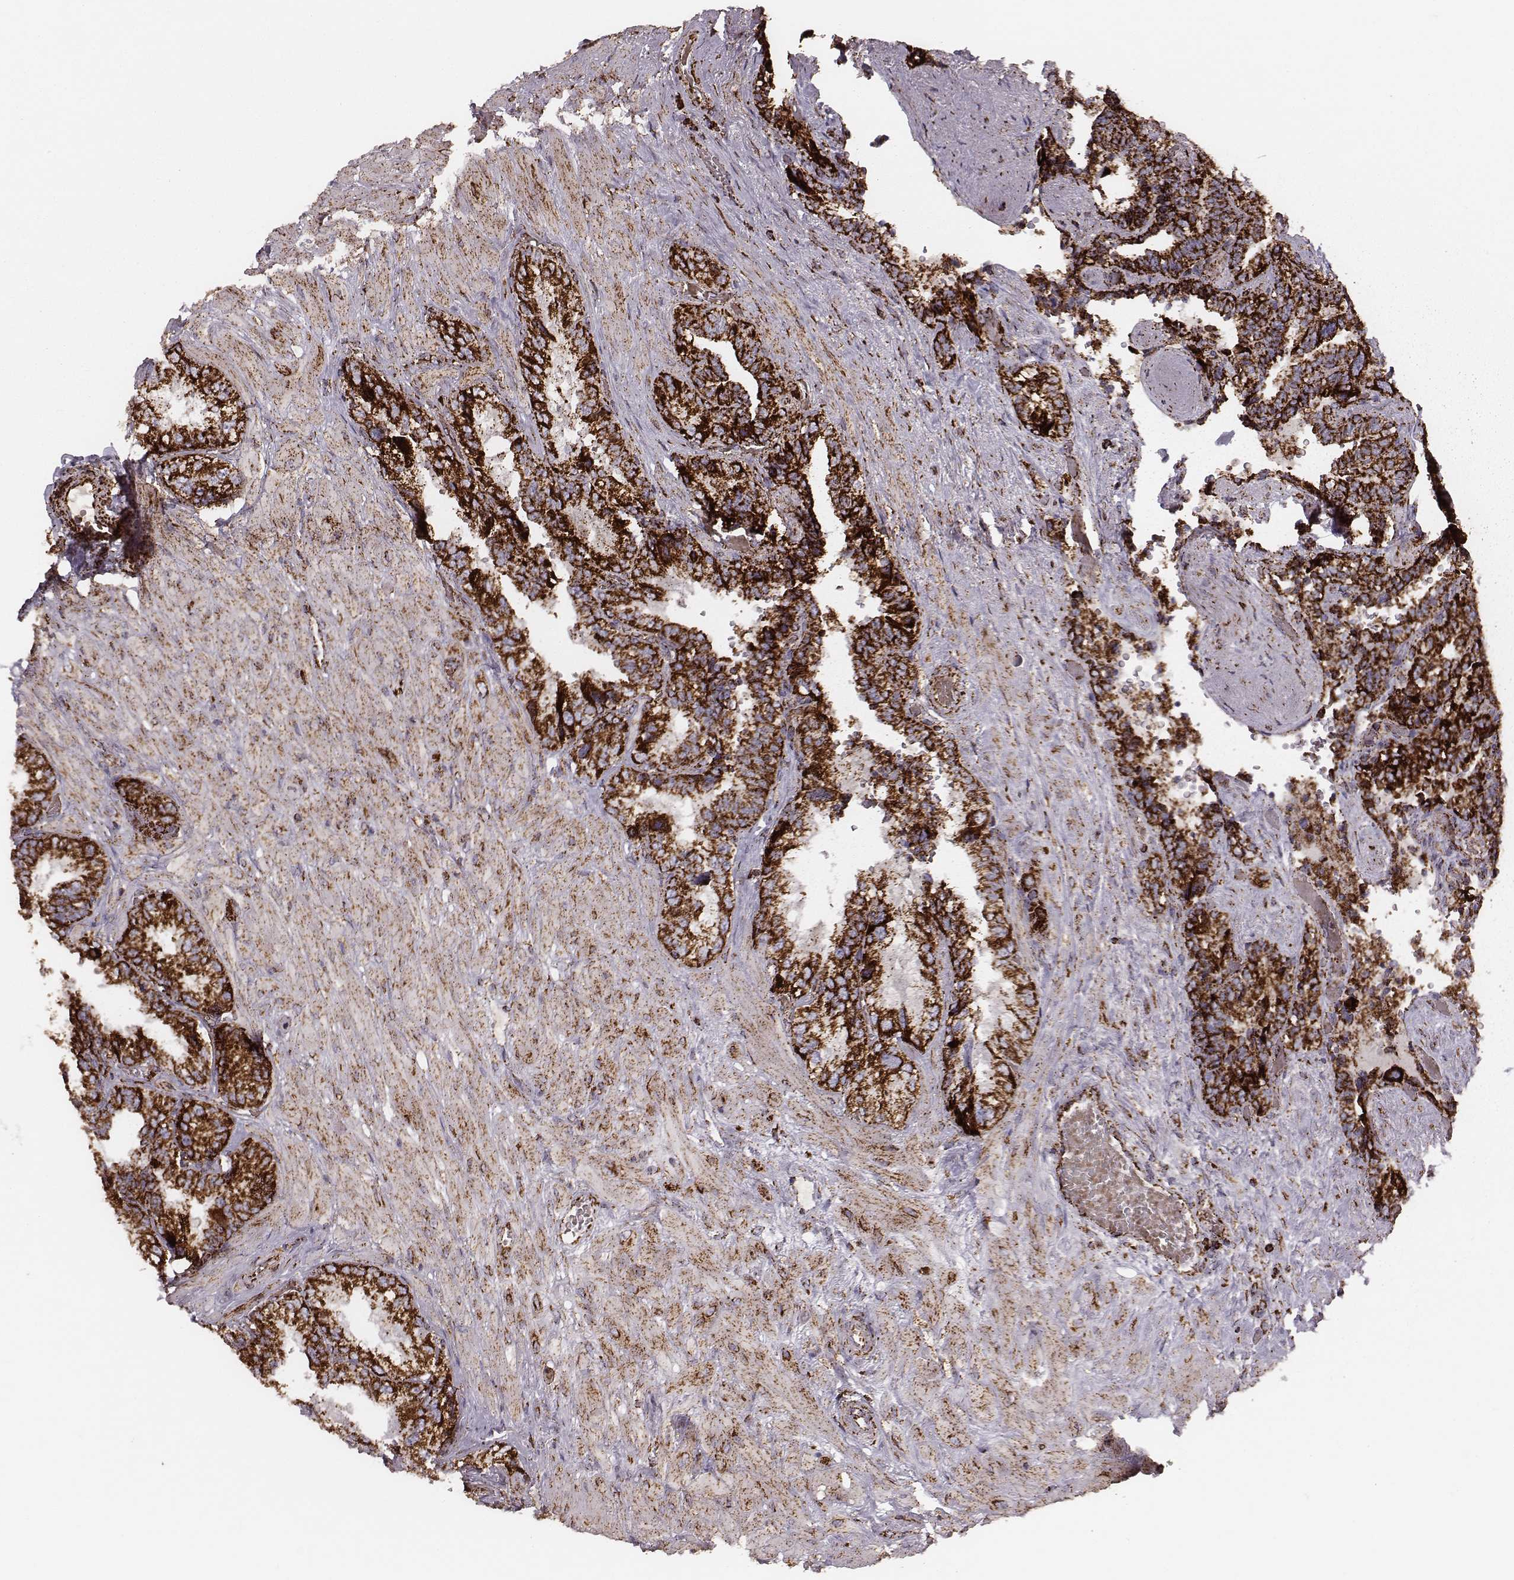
{"staining": {"intensity": "strong", "quantity": ">75%", "location": "cytoplasmic/membranous"}, "tissue": "seminal vesicle", "cell_type": "Glandular cells", "image_type": "normal", "snomed": [{"axis": "morphology", "description": "Normal tissue, NOS"}, {"axis": "topography", "description": "Seminal veicle"}], "caption": "This histopathology image displays benign seminal vesicle stained with IHC to label a protein in brown. The cytoplasmic/membranous of glandular cells show strong positivity for the protein. Nuclei are counter-stained blue.", "gene": "TUFM", "patient": {"sex": "male", "age": 69}}